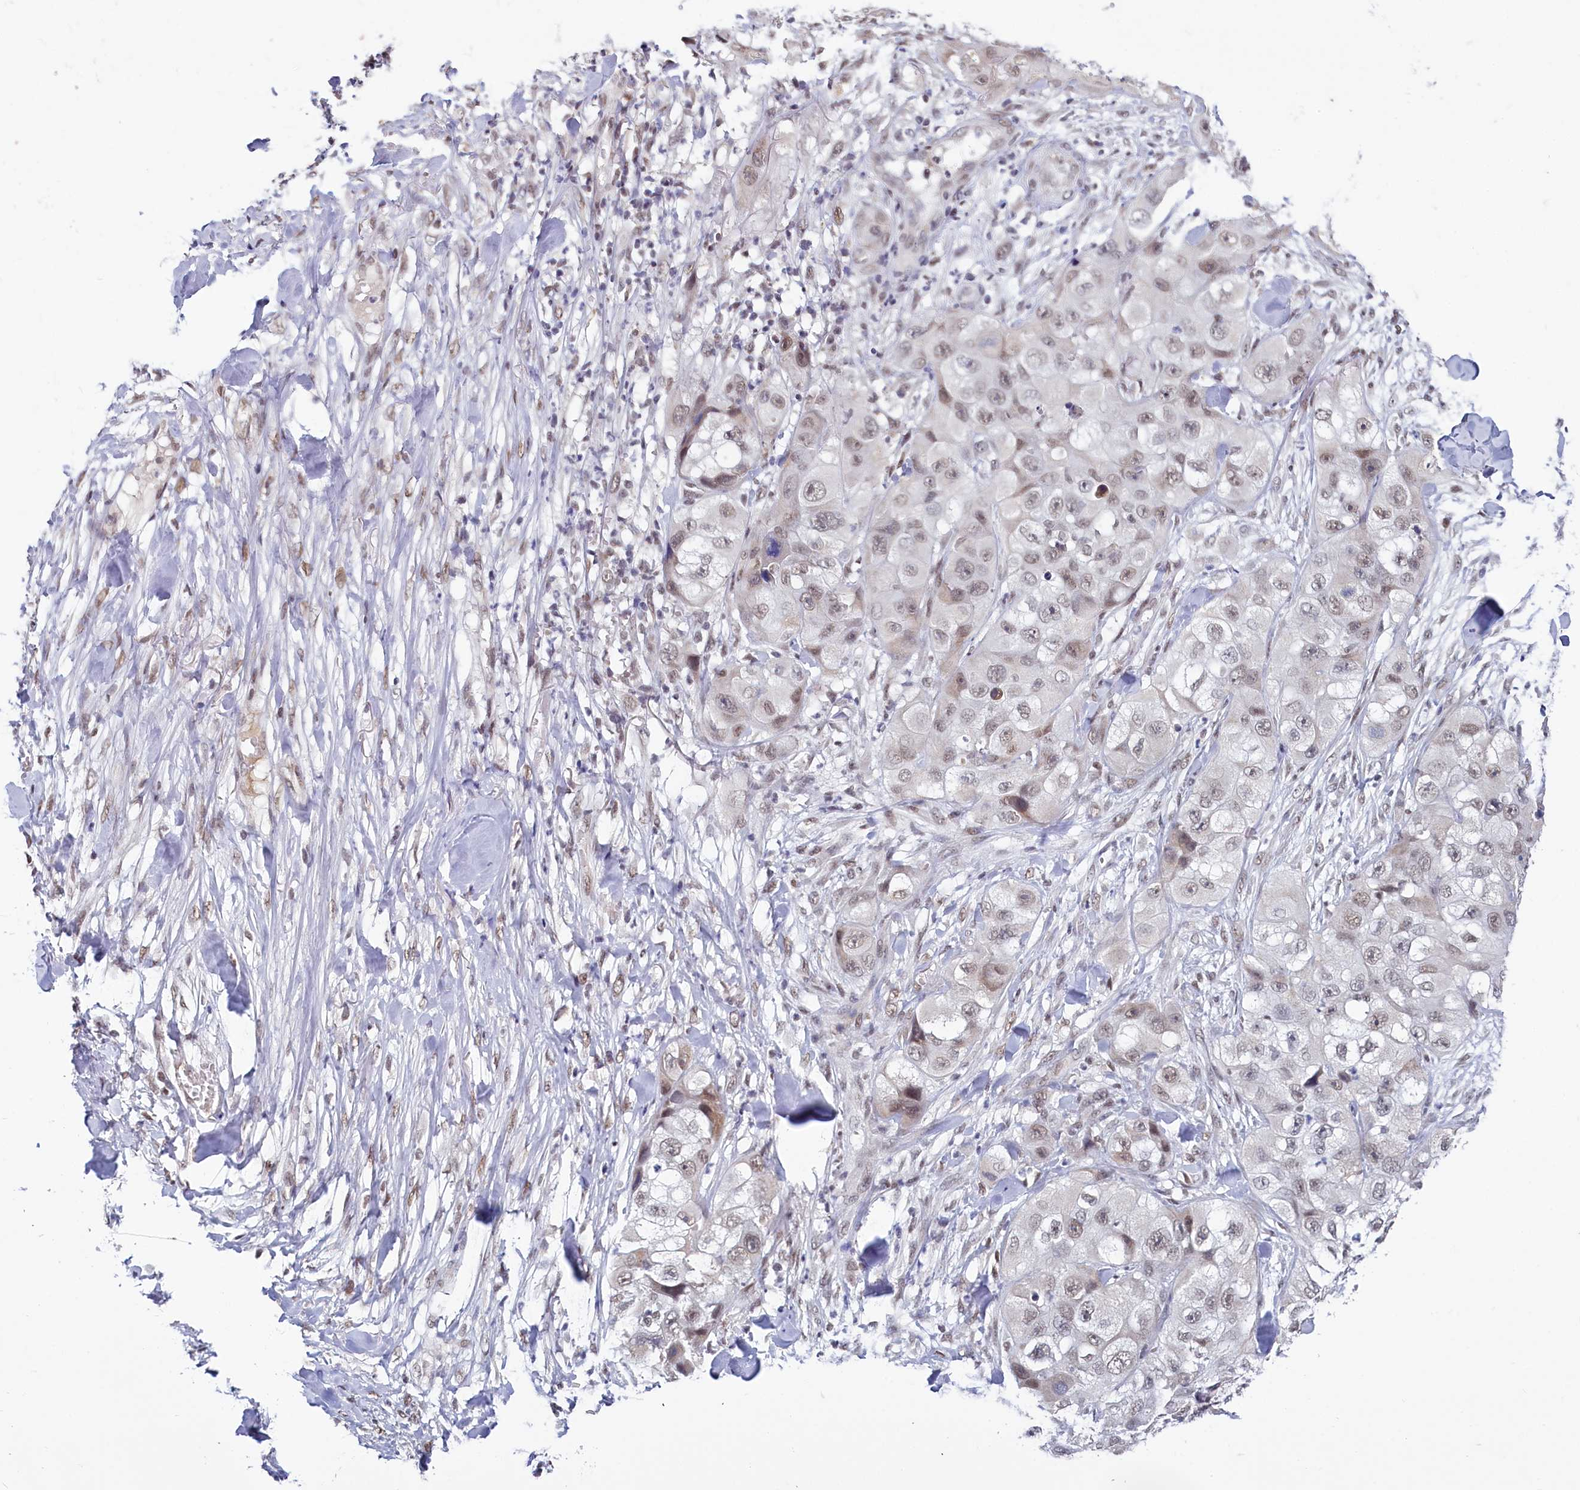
{"staining": {"intensity": "weak", "quantity": "<25%", "location": "nuclear"}, "tissue": "skin cancer", "cell_type": "Tumor cells", "image_type": "cancer", "snomed": [{"axis": "morphology", "description": "Squamous cell carcinoma, NOS"}, {"axis": "topography", "description": "Skin"}, {"axis": "topography", "description": "Subcutis"}], "caption": "The histopathology image displays no significant expression in tumor cells of skin cancer.", "gene": "PPHLN1", "patient": {"sex": "male", "age": 73}}